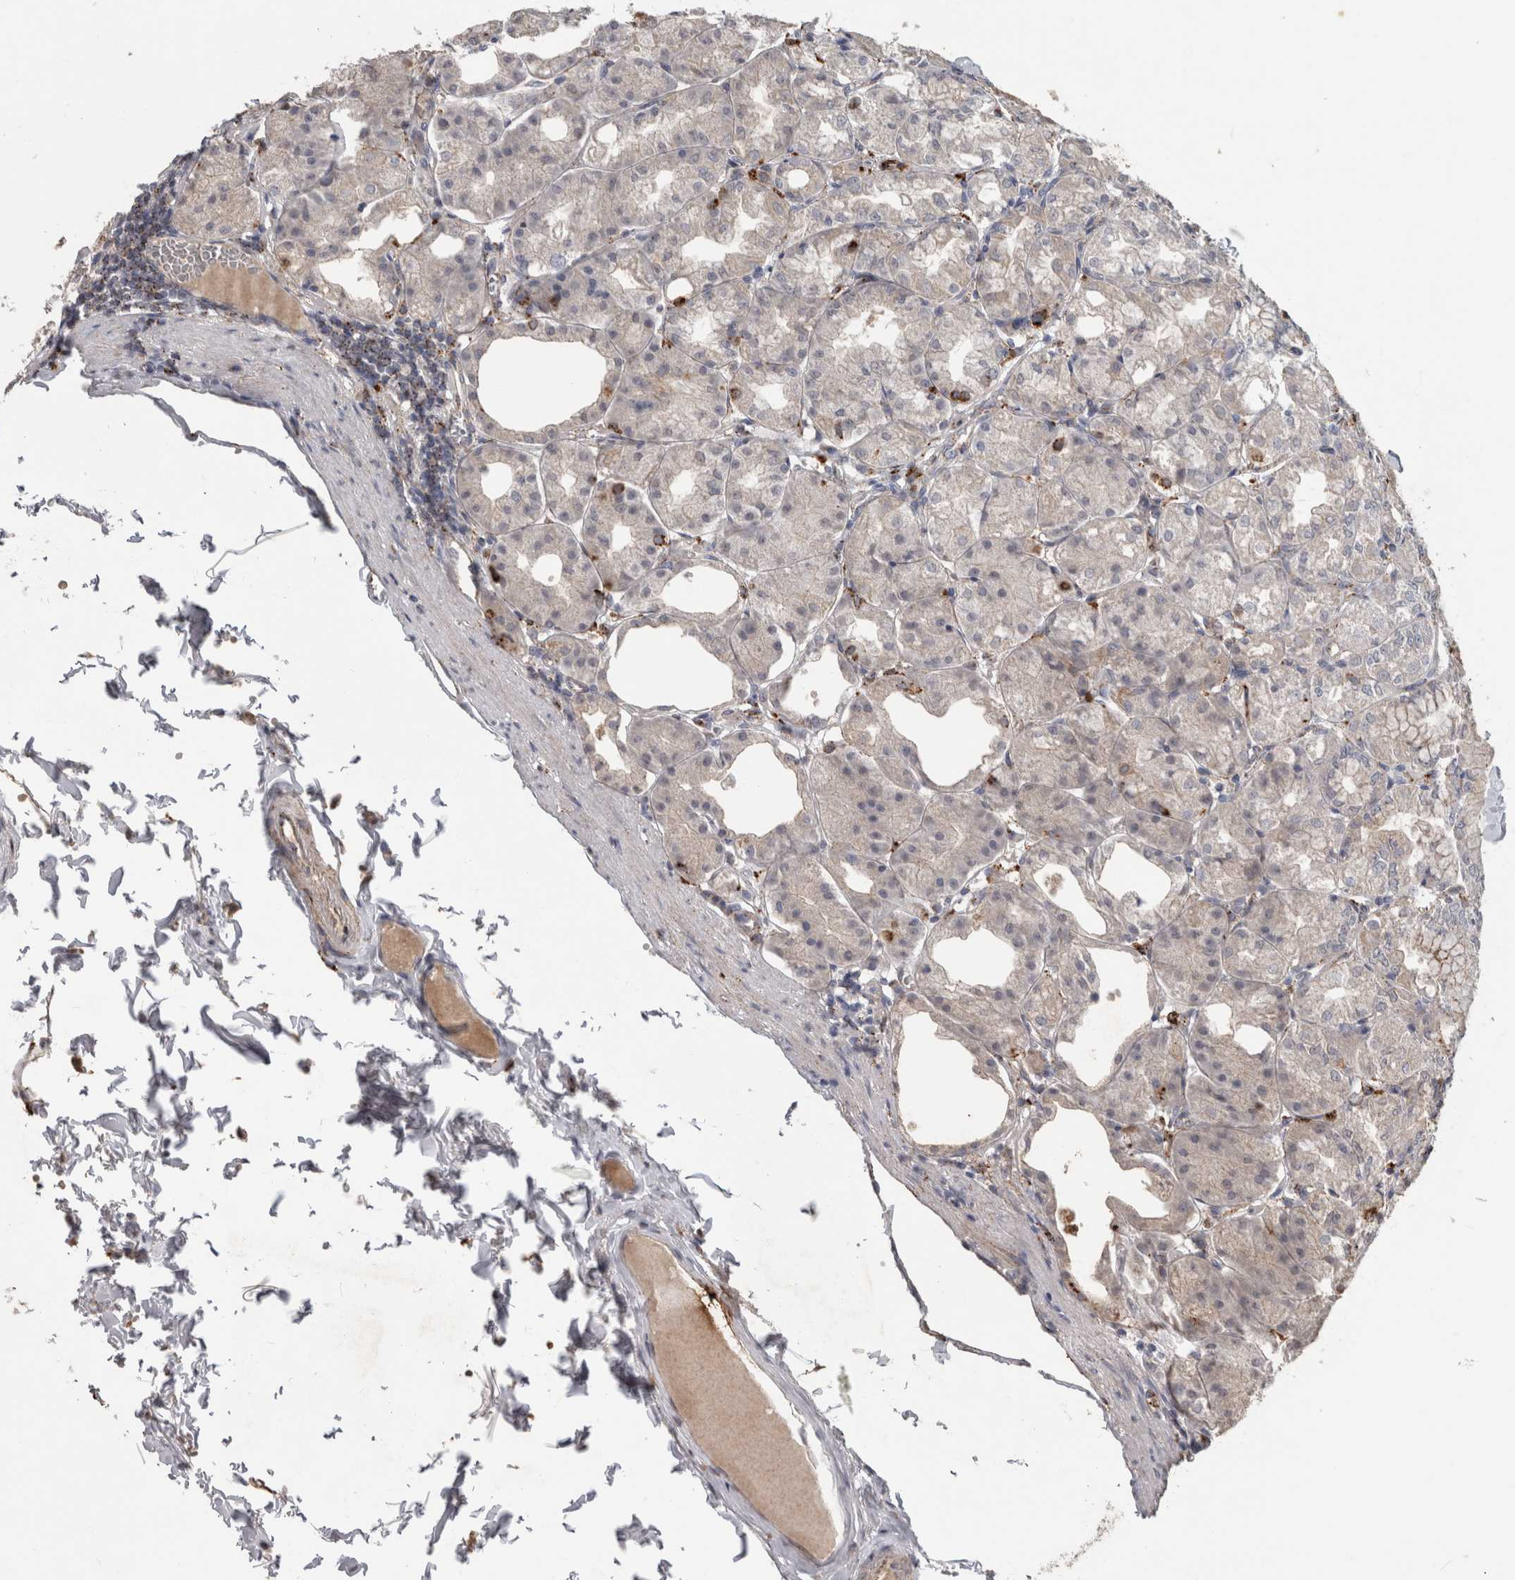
{"staining": {"intensity": "moderate", "quantity": "25%-75%", "location": "cytoplasmic/membranous"}, "tissue": "stomach", "cell_type": "Glandular cells", "image_type": "normal", "snomed": [{"axis": "morphology", "description": "Normal tissue, NOS"}, {"axis": "topography", "description": "Stomach, lower"}], "caption": "Immunohistochemistry (IHC) image of normal stomach: stomach stained using immunohistochemistry displays medium levels of moderate protein expression localized specifically in the cytoplasmic/membranous of glandular cells, appearing as a cytoplasmic/membranous brown color.", "gene": "CTSZ", "patient": {"sex": "male", "age": 71}}